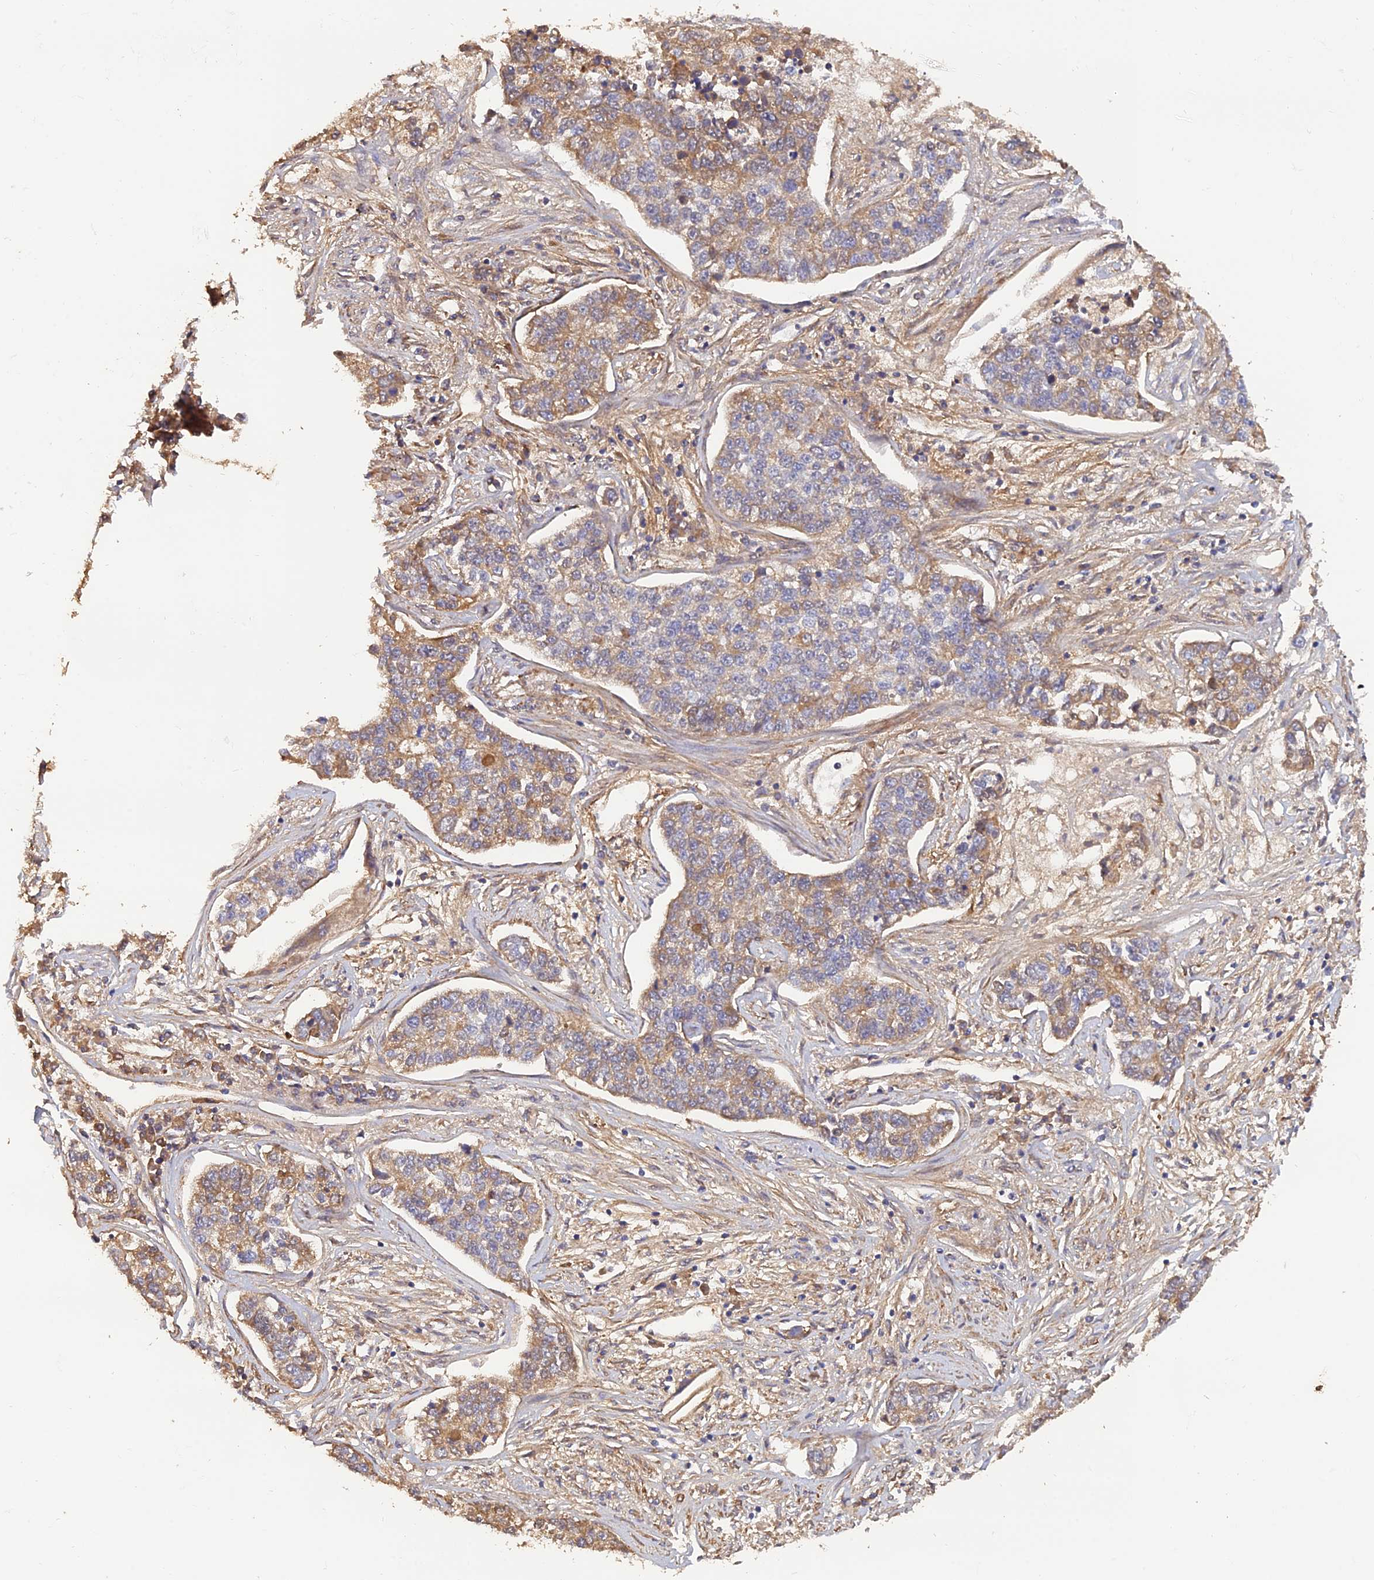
{"staining": {"intensity": "moderate", "quantity": "25%-75%", "location": "cytoplasmic/membranous"}, "tissue": "lung cancer", "cell_type": "Tumor cells", "image_type": "cancer", "snomed": [{"axis": "morphology", "description": "Adenocarcinoma, NOS"}, {"axis": "topography", "description": "Lung"}], "caption": "There is medium levels of moderate cytoplasmic/membranous staining in tumor cells of lung cancer, as demonstrated by immunohistochemical staining (brown color).", "gene": "PAGR1", "patient": {"sex": "male", "age": 49}}